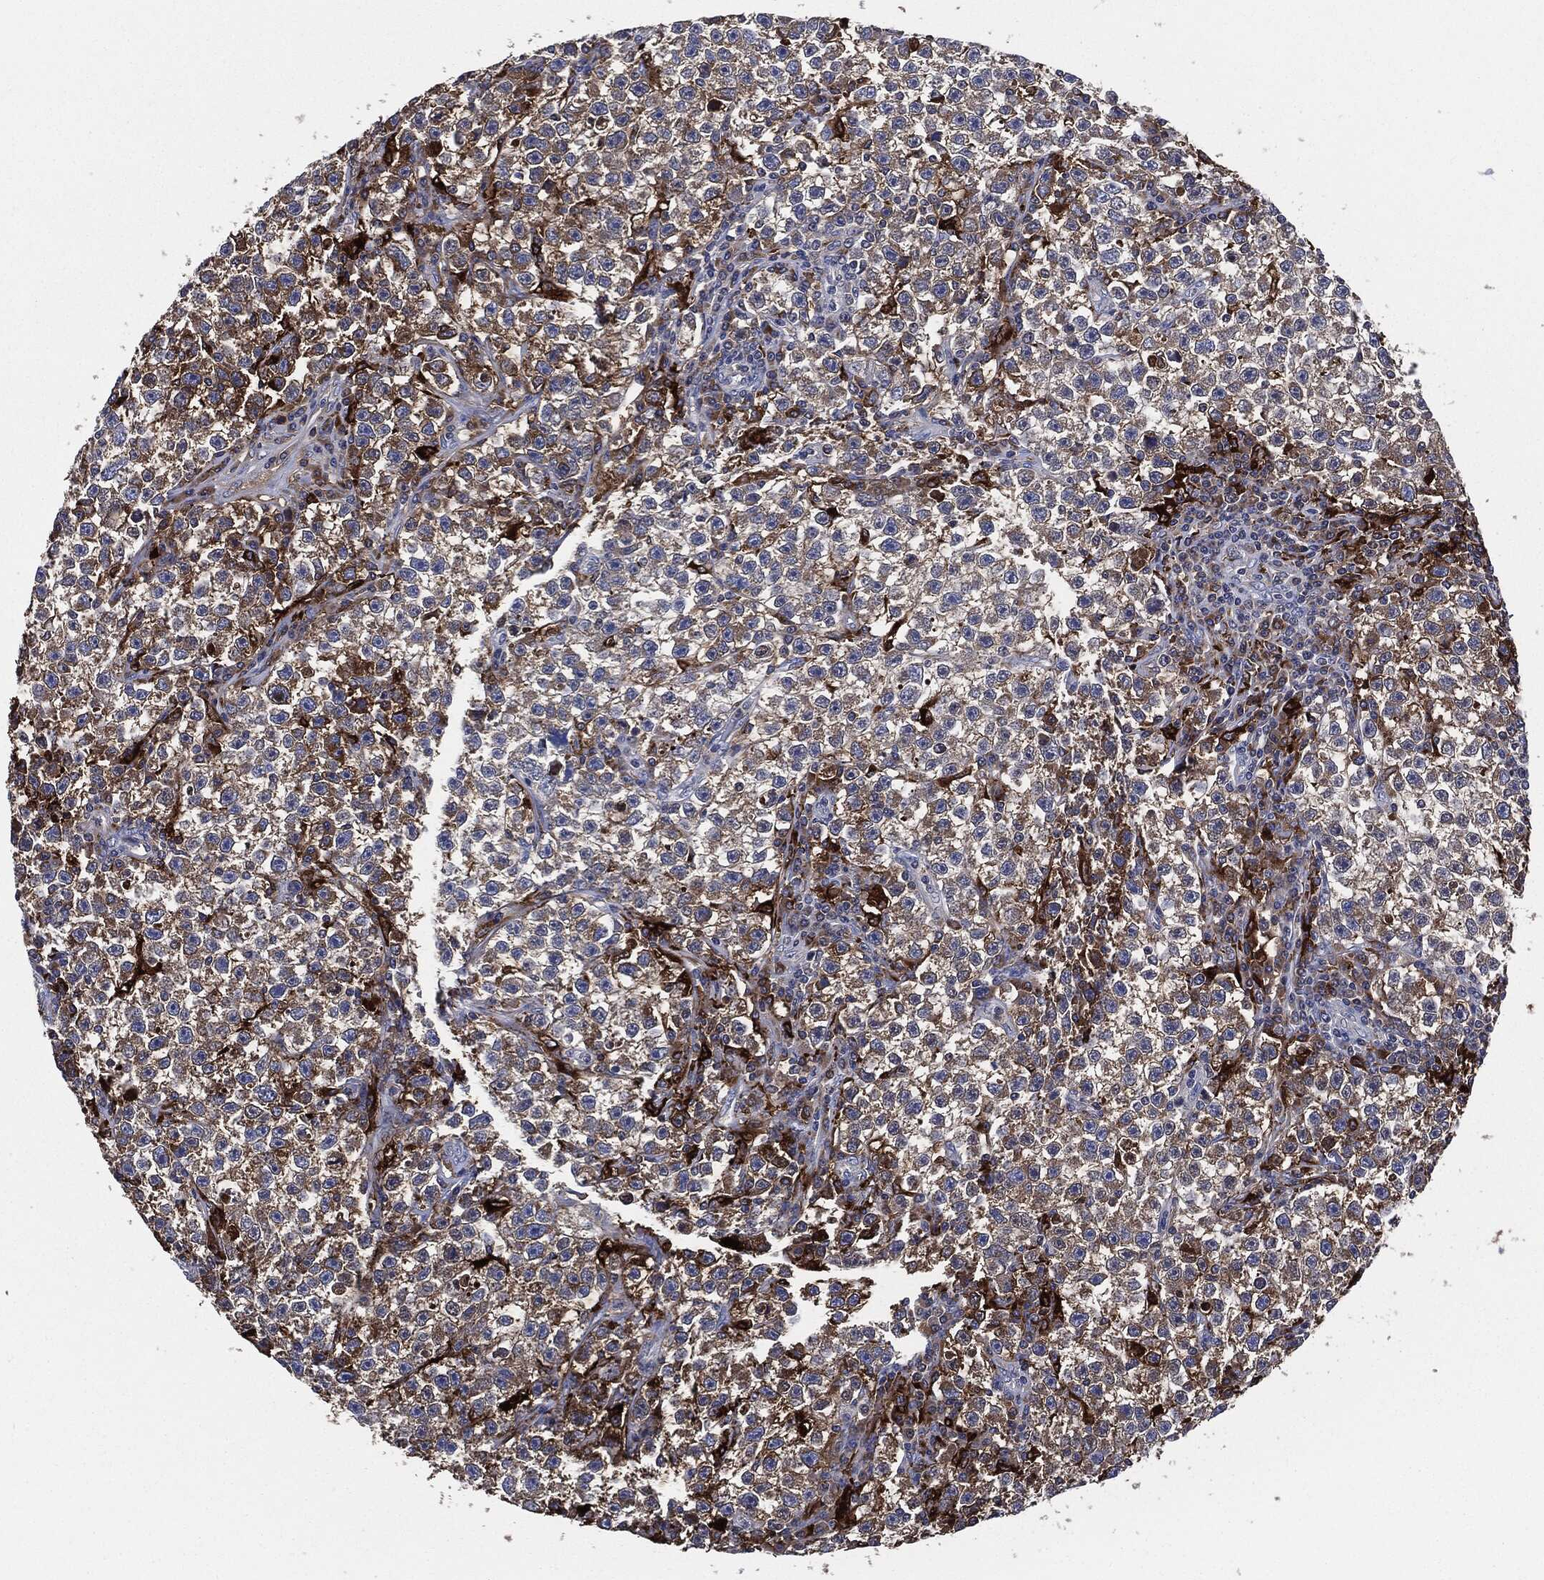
{"staining": {"intensity": "moderate", "quantity": "25%-75%", "location": "cytoplasmic/membranous"}, "tissue": "testis cancer", "cell_type": "Tumor cells", "image_type": "cancer", "snomed": [{"axis": "morphology", "description": "Seminoma, NOS"}, {"axis": "topography", "description": "Testis"}], "caption": "Approximately 25%-75% of tumor cells in human testis cancer (seminoma) display moderate cytoplasmic/membranous protein staining as visualized by brown immunohistochemical staining.", "gene": "TMEM11", "patient": {"sex": "male", "age": 22}}